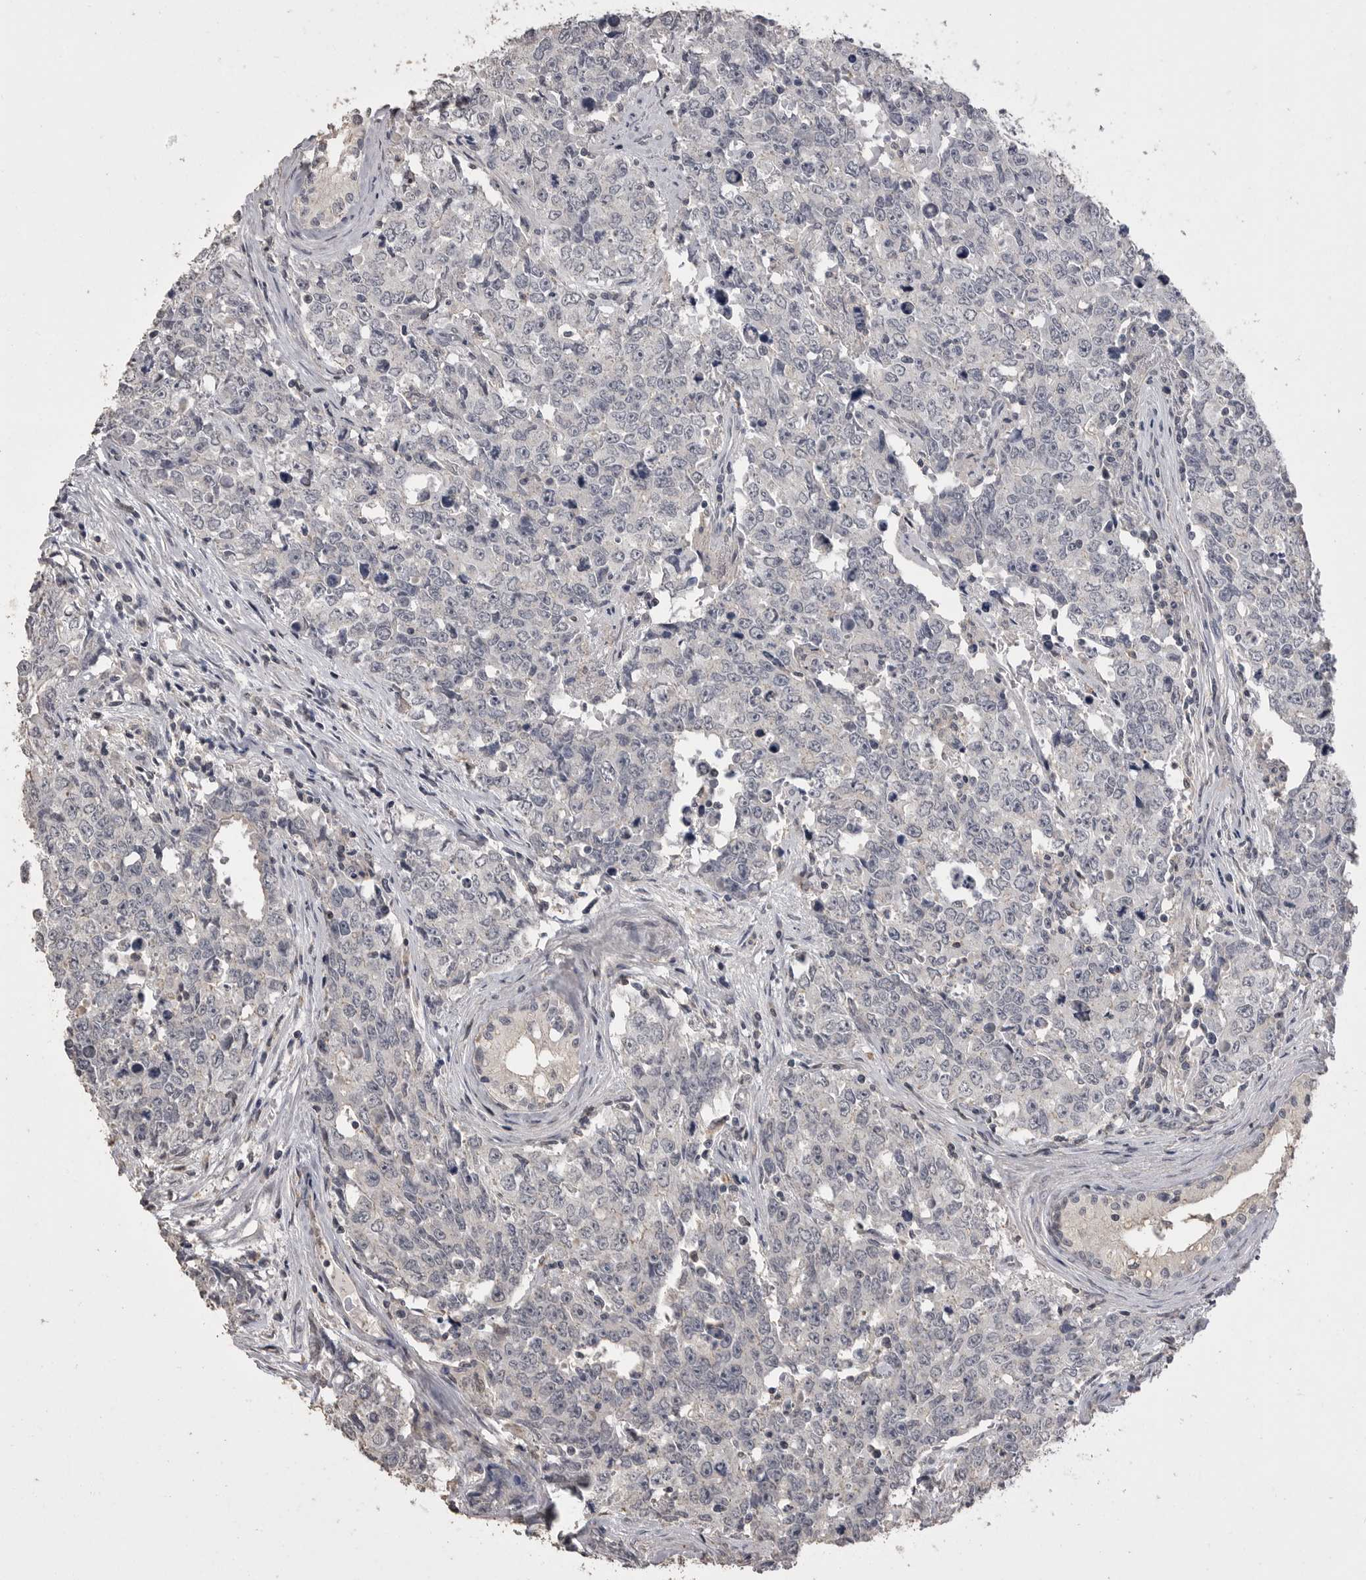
{"staining": {"intensity": "negative", "quantity": "none", "location": "none"}, "tissue": "testis cancer", "cell_type": "Tumor cells", "image_type": "cancer", "snomed": [{"axis": "morphology", "description": "Carcinoma, Embryonal, NOS"}, {"axis": "topography", "description": "Testis"}], "caption": "DAB immunohistochemical staining of human testis cancer (embryonal carcinoma) reveals no significant positivity in tumor cells.", "gene": "MMP7", "patient": {"sex": "male", "age": 28}}